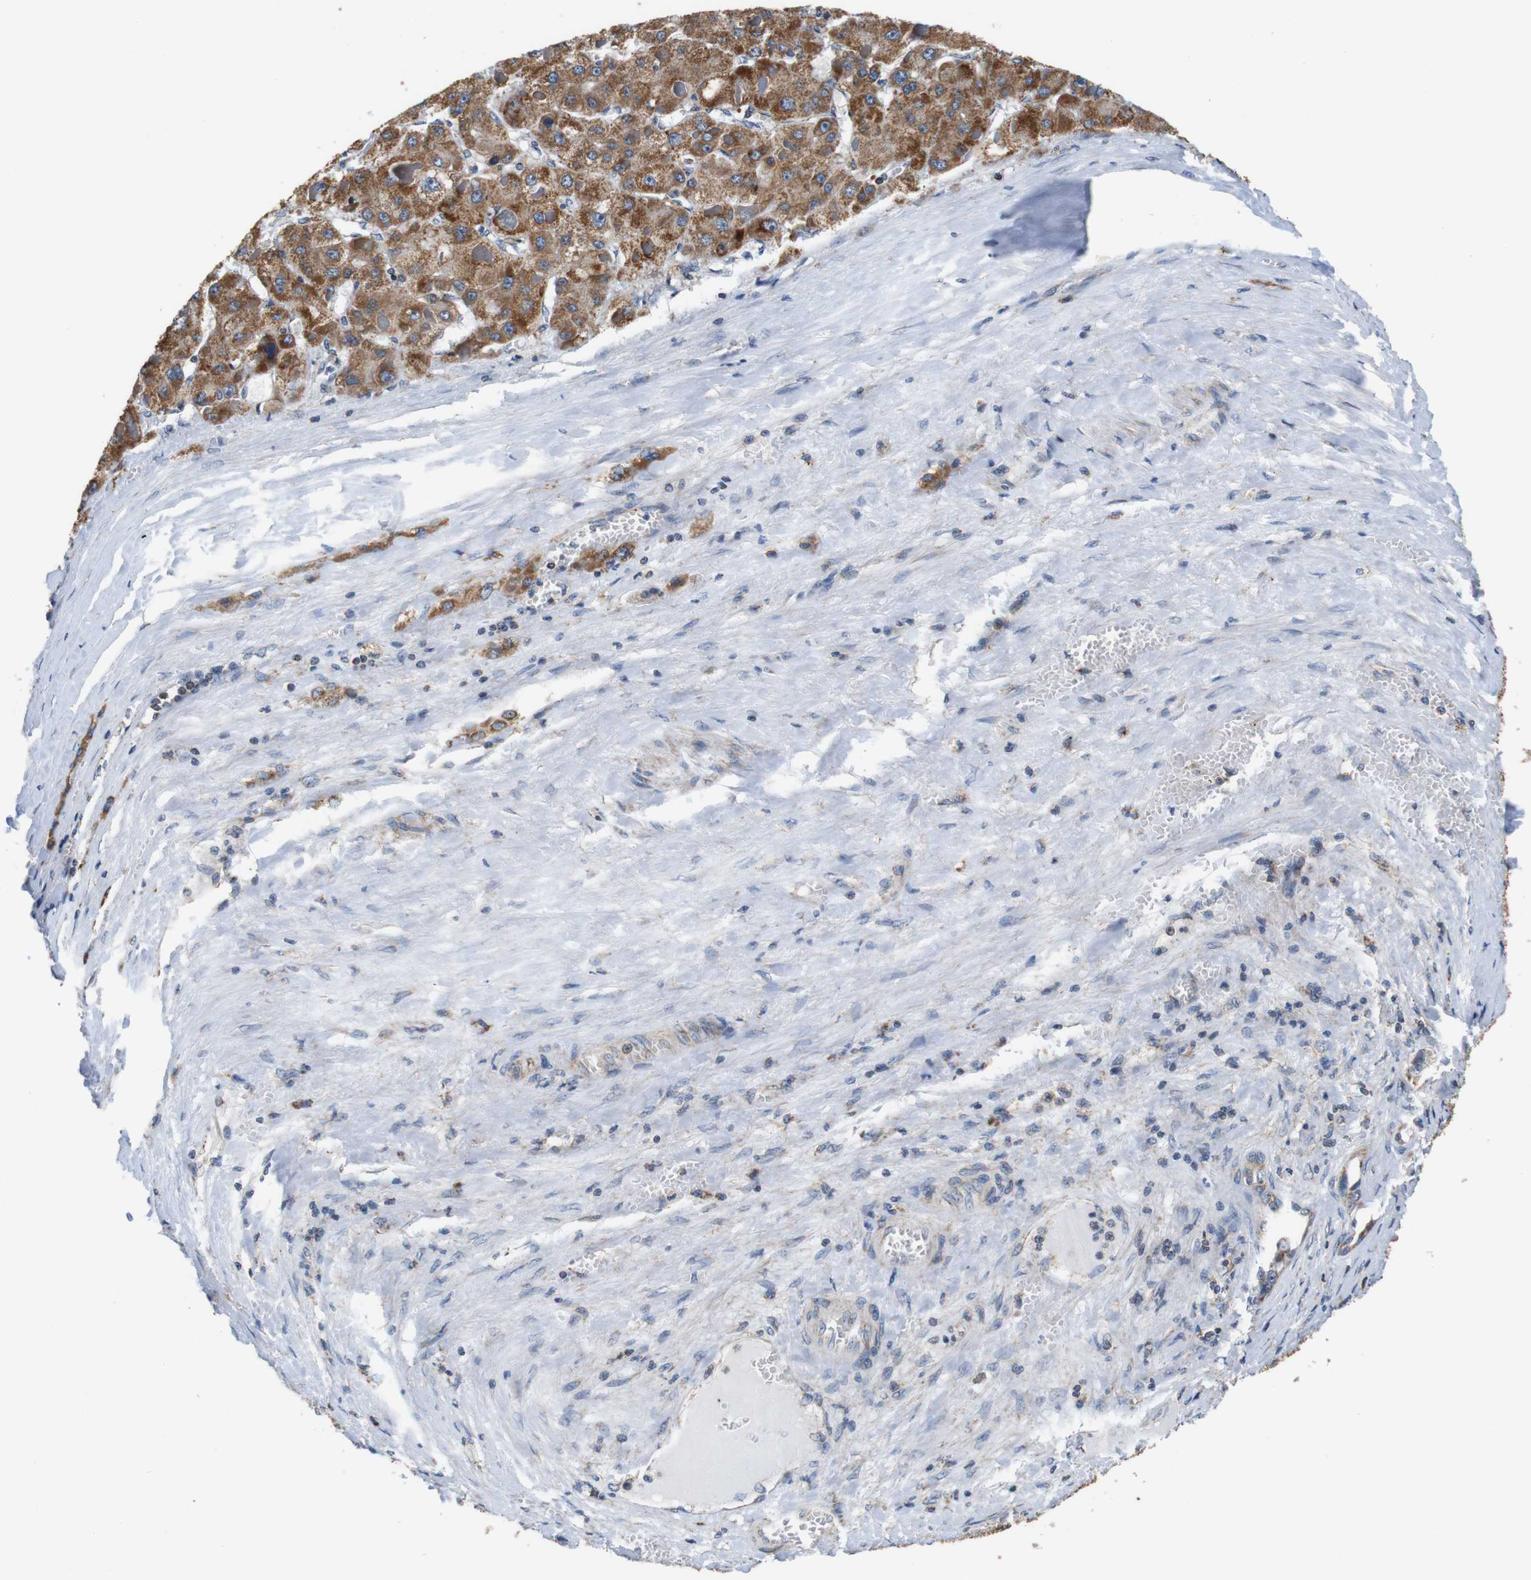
{"staining": {"intensity": "moderate", "quantity": ">75%", "location": "cytoplasmic/membranous"}, "tissue": "liver cancer", "cell_type": "Tumor cells", "image_type": "cancer", "snomed": [{"axis": "morphology", "description": "Carcinoma, Hepatocellular, NOS"}, {"axis": "topography", "description": "Liver"}], "caption": "Immunohistochemical staining of human liver hepatocellular carcinoma displays moderate cytoplasmic/membranous protein staining in about >75% of tumor cells. (DAB (3,3'-diaminobenzidine) = brown stain, brightfield microscopy at high magnification).", "gene": "LRP4", "patient": {"sex": "female", "age": 73}}